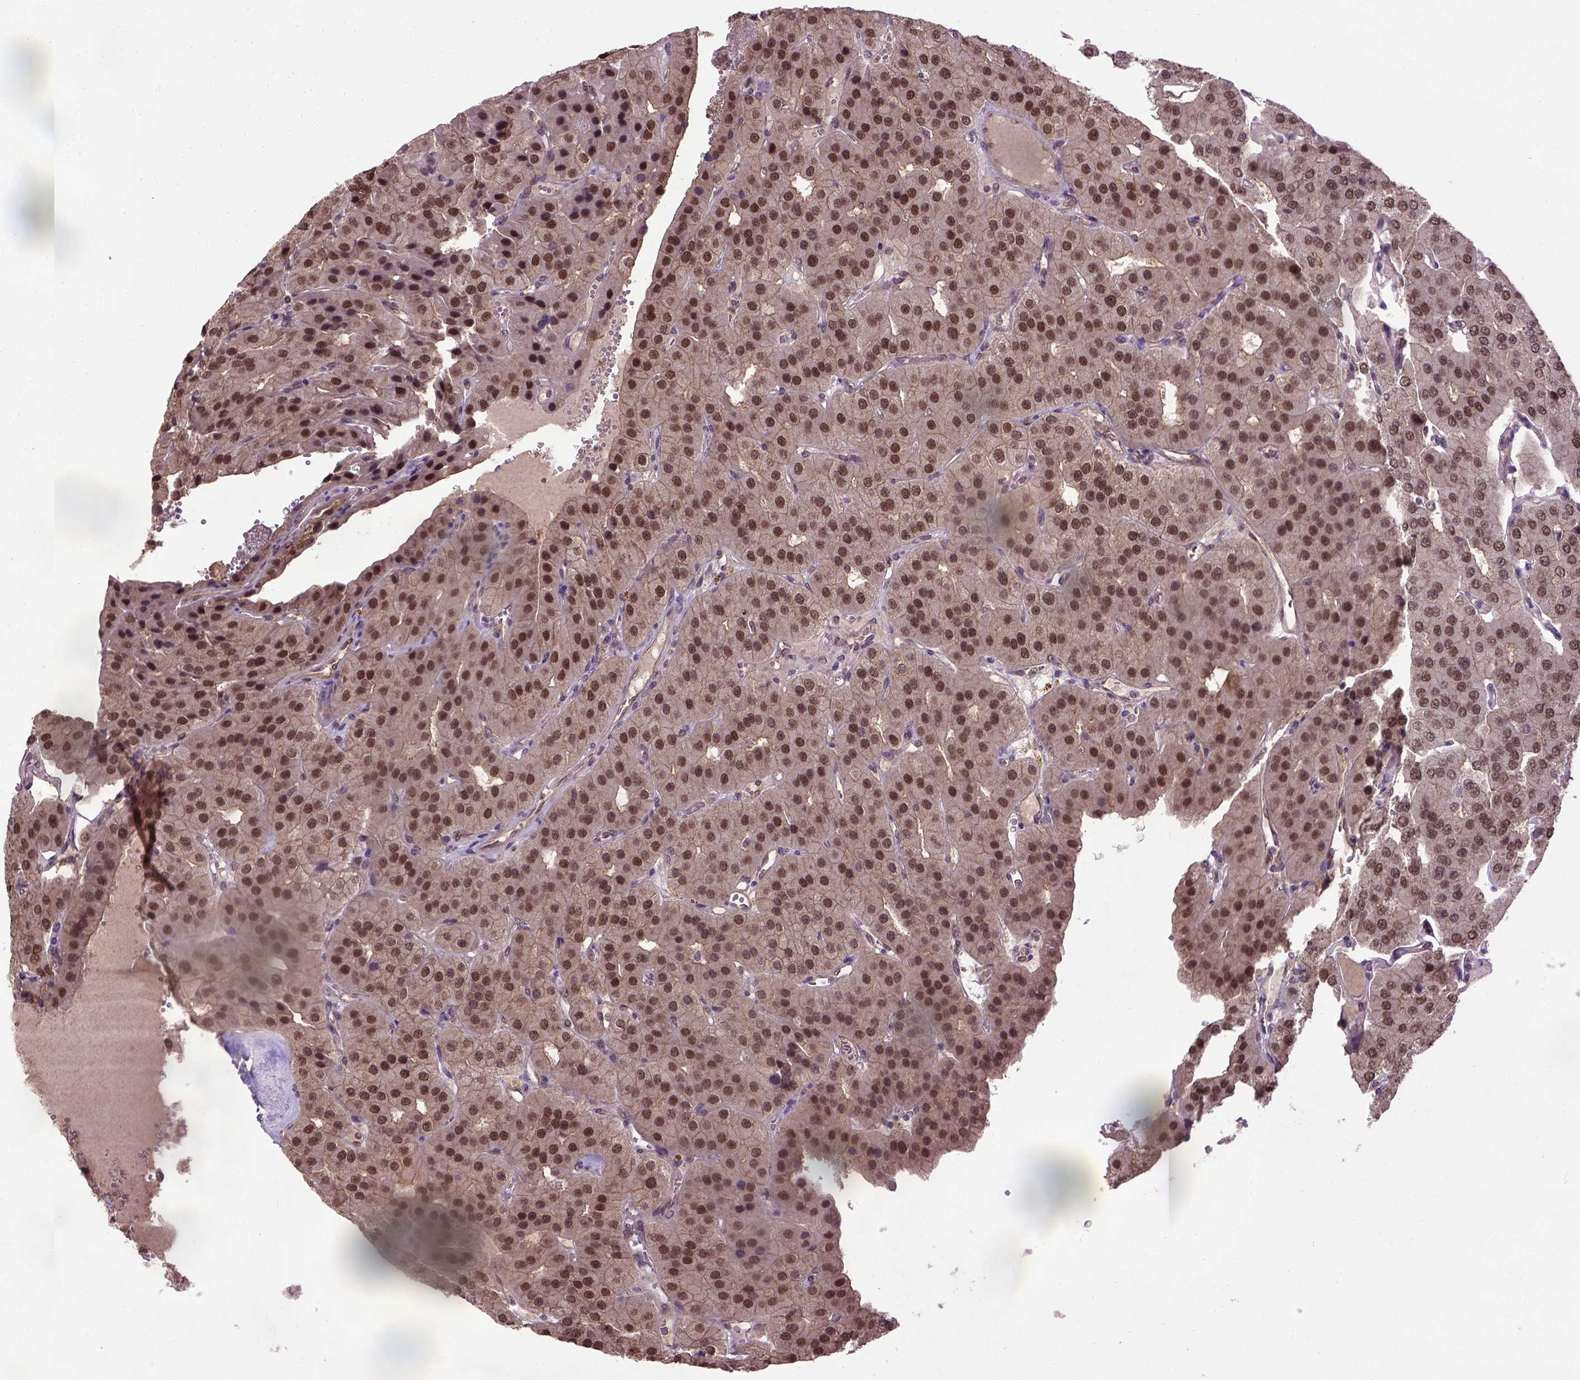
{"staining": {"intensity": "moderate", "quantity": ">75%", "location": "nuclear"}, "tissue": "parathyroid gland", "cell_type": "Glandular cells", "image_type": "normal", "snomed": [{"axis": "morphology", "description": "Normal tissue, NOS"}, {"axis": "morphology", "description": "Adenoma, NOS"}, {"axis": "topography", "description": "Parathyroid gland"}], "caption": "The histopathology image shows immunohistochemical staining of benign parathyroid gland. There is moderate nuclear positivity is present in about >75% of glandular cells.", "gene": "UBA3", "patient": {"sex": "female", "age": 86}}